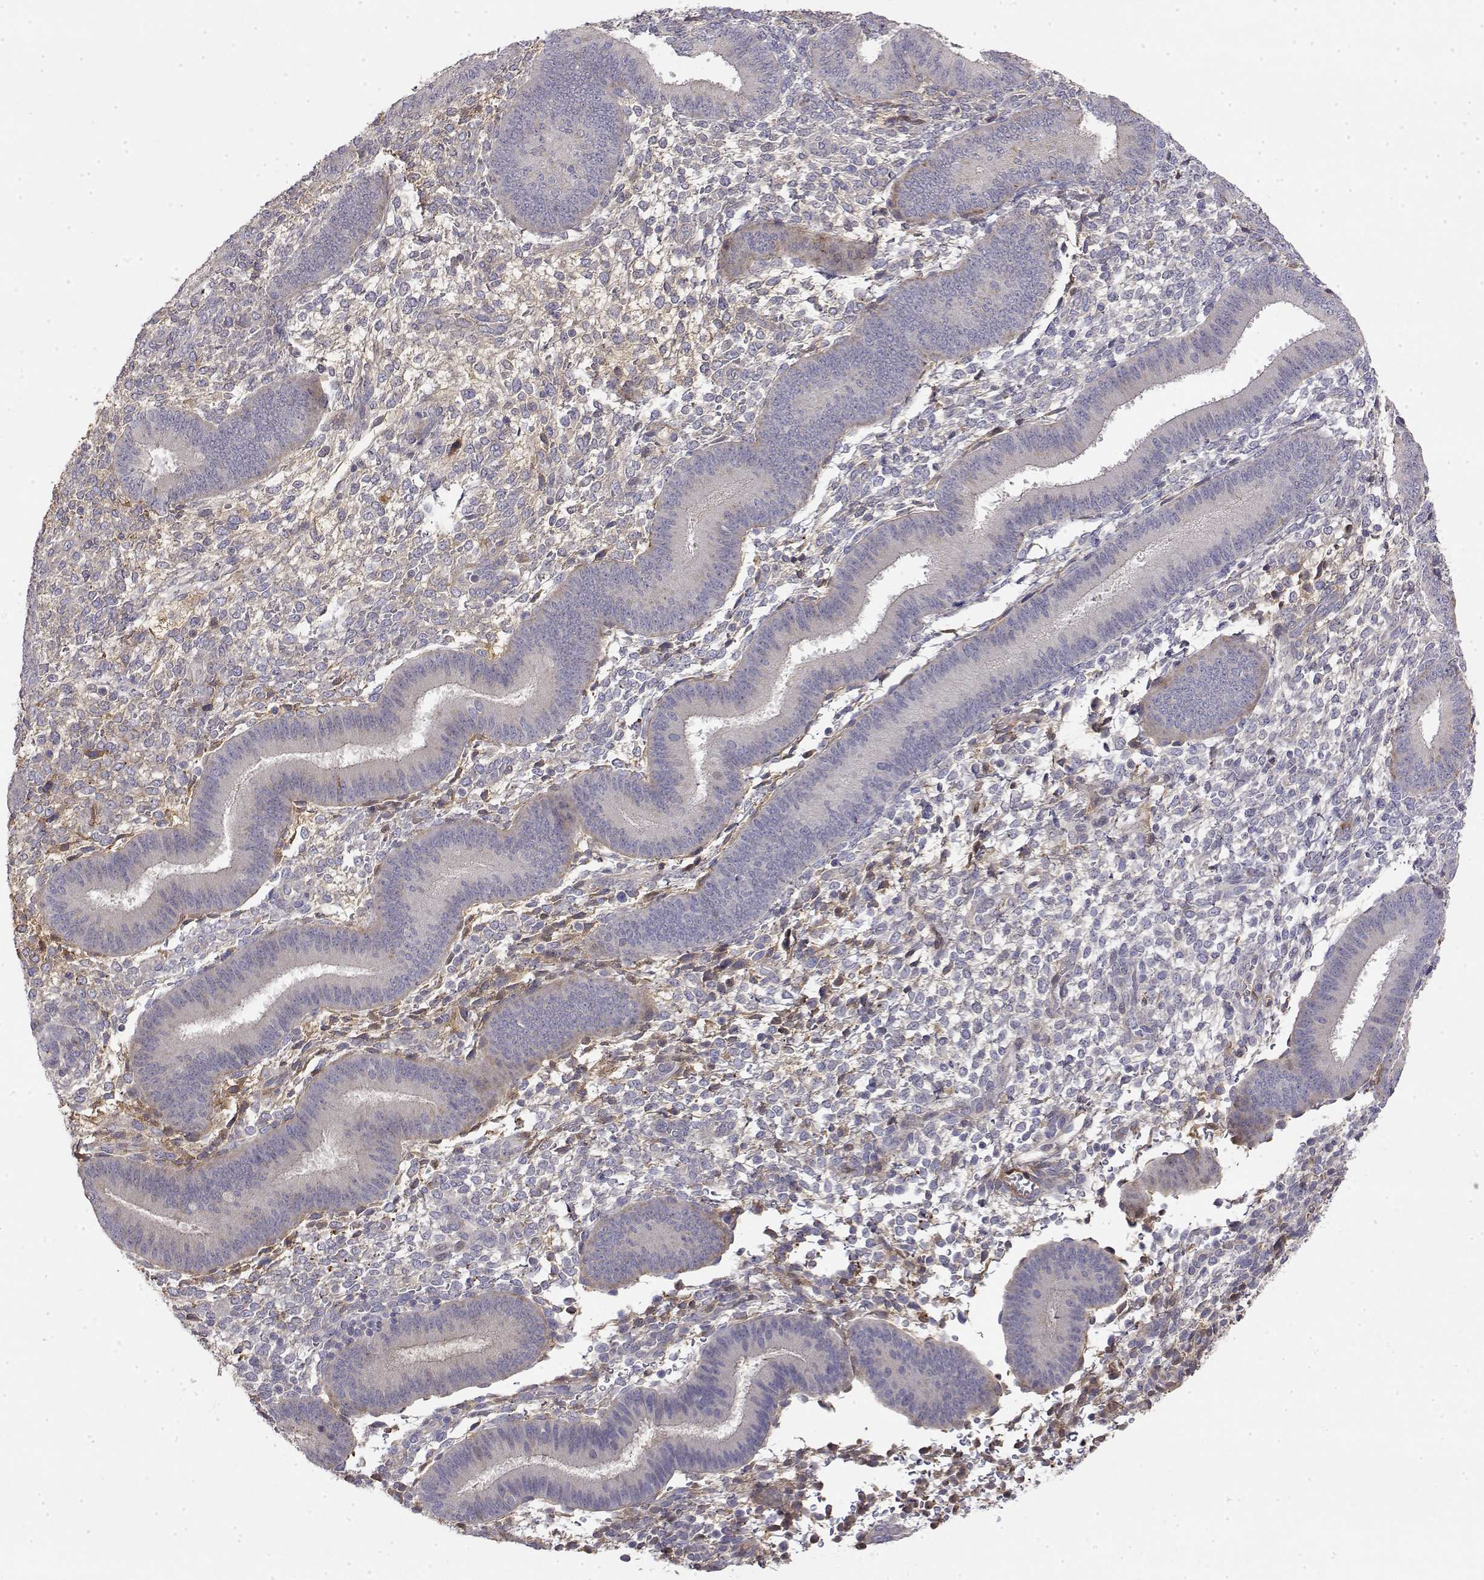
{"staining": {"intensity": "negative", "quantity": "none", "location": "none"}, "tissue": "endometrium", "cell_type": "Cells in endometrial stroma", "image_type": "normal", "snomed": [{"axis": "morphology", "description": "Normal tissue, NOS"}, {"axis": "topography", "description": "Endometrium"}], "caption": "A high-resolution micrograph shows immunohistochemistry (IHC) staining of normal endometrium, which shows no significant staining in cells in endometrial stroma.", "gene": "IGFBP4", "patient": {"sex": "female", "age": 39}}